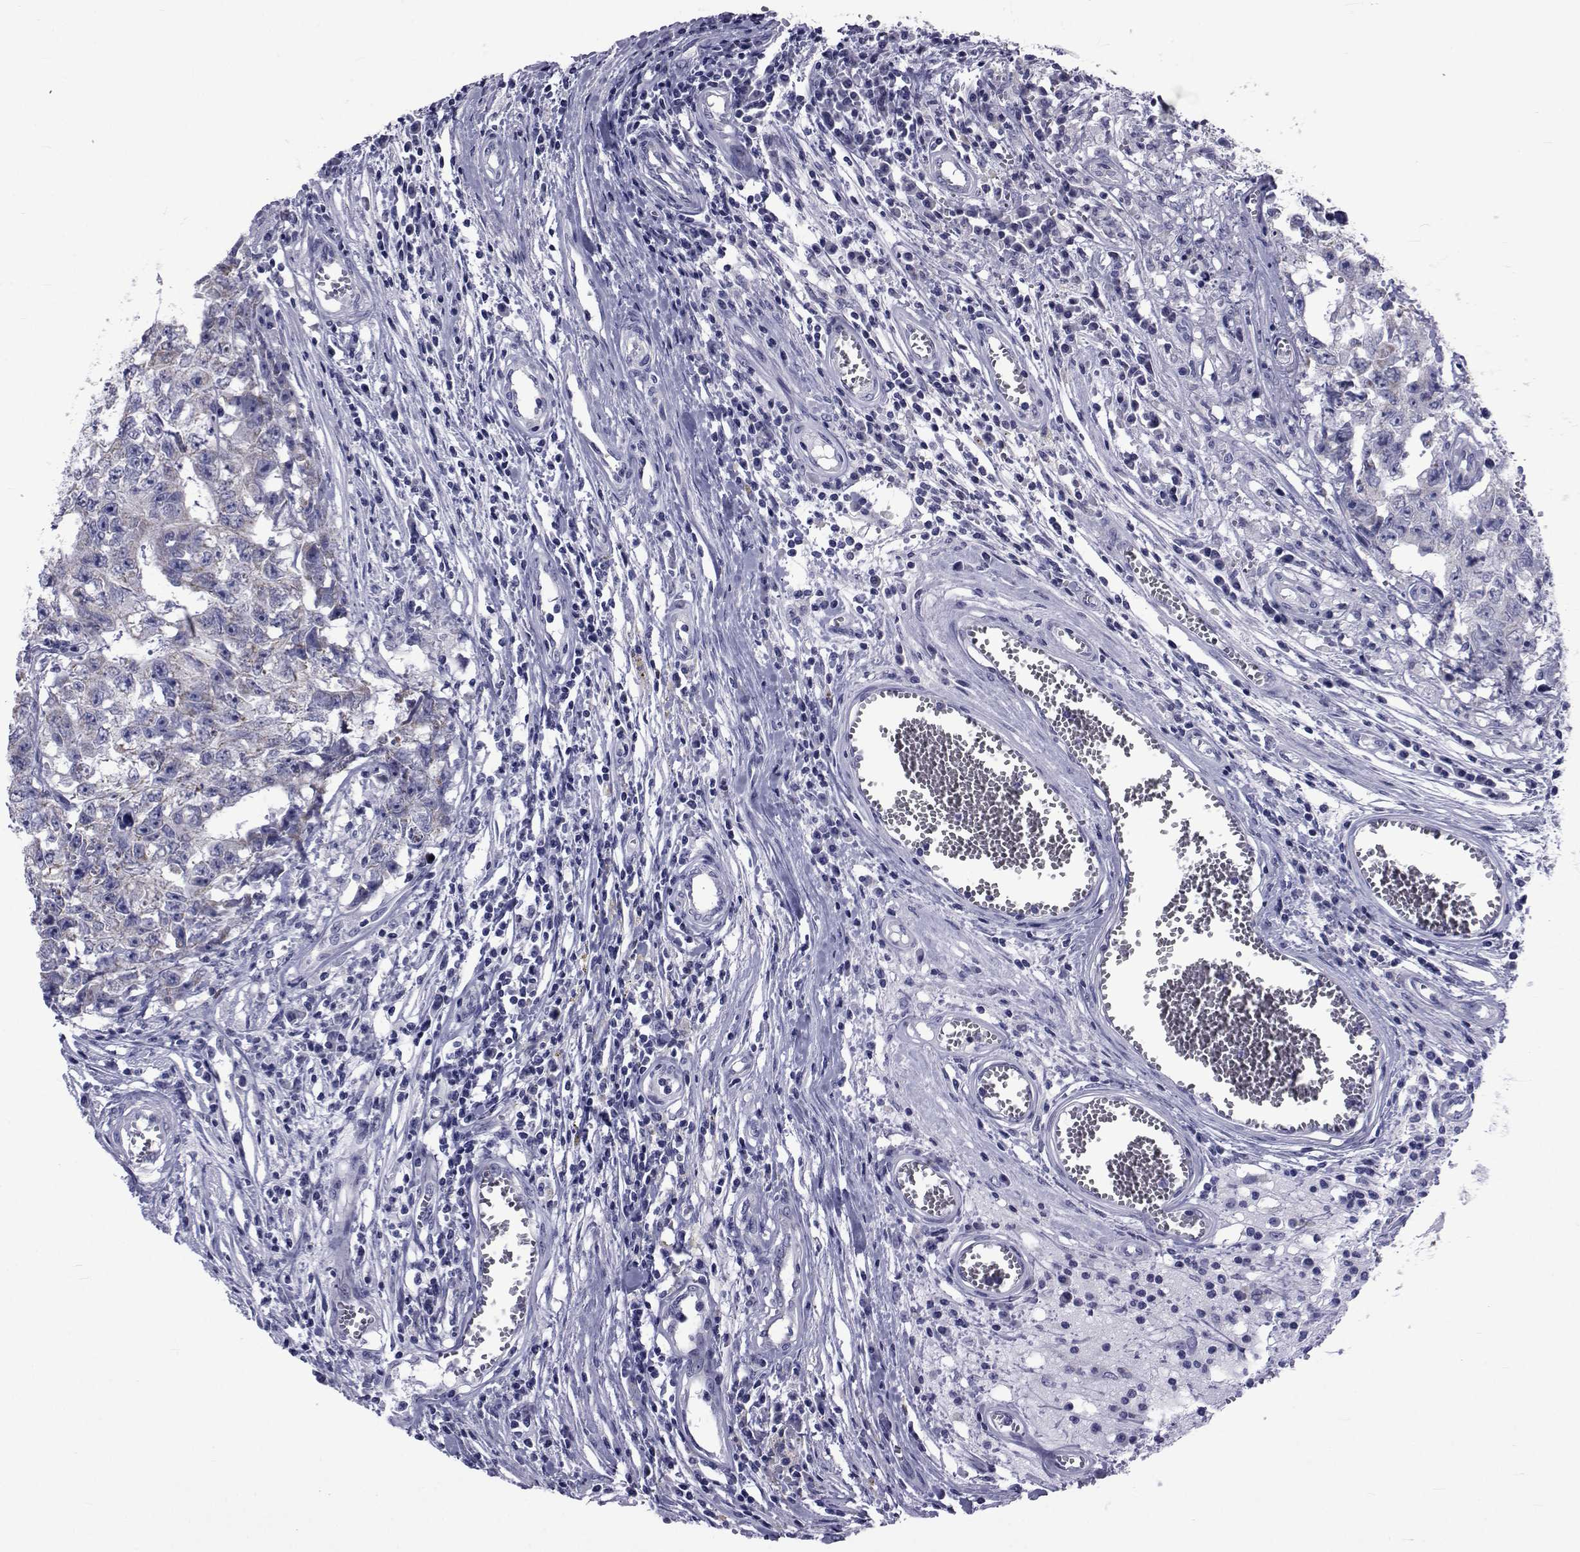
{"staining": {"intensity": "negative", "quantity": "none", "location": "none"}, "tissue": "testis cancer", "cell_type": "Tumor cells", "image_type": "cancer", "snomed": [{"axis": "morphology", "description": "Carcinoma, Embryonal, NOS"}, {"axis": "topography", "description": "Testis"}], "caption": "Human testis embryonal carcinoma stained for a protein using IHC reveals no staining in tumor cells.", "gene": "GKAP1", "patient": {"sex": "male", "age": 36}}